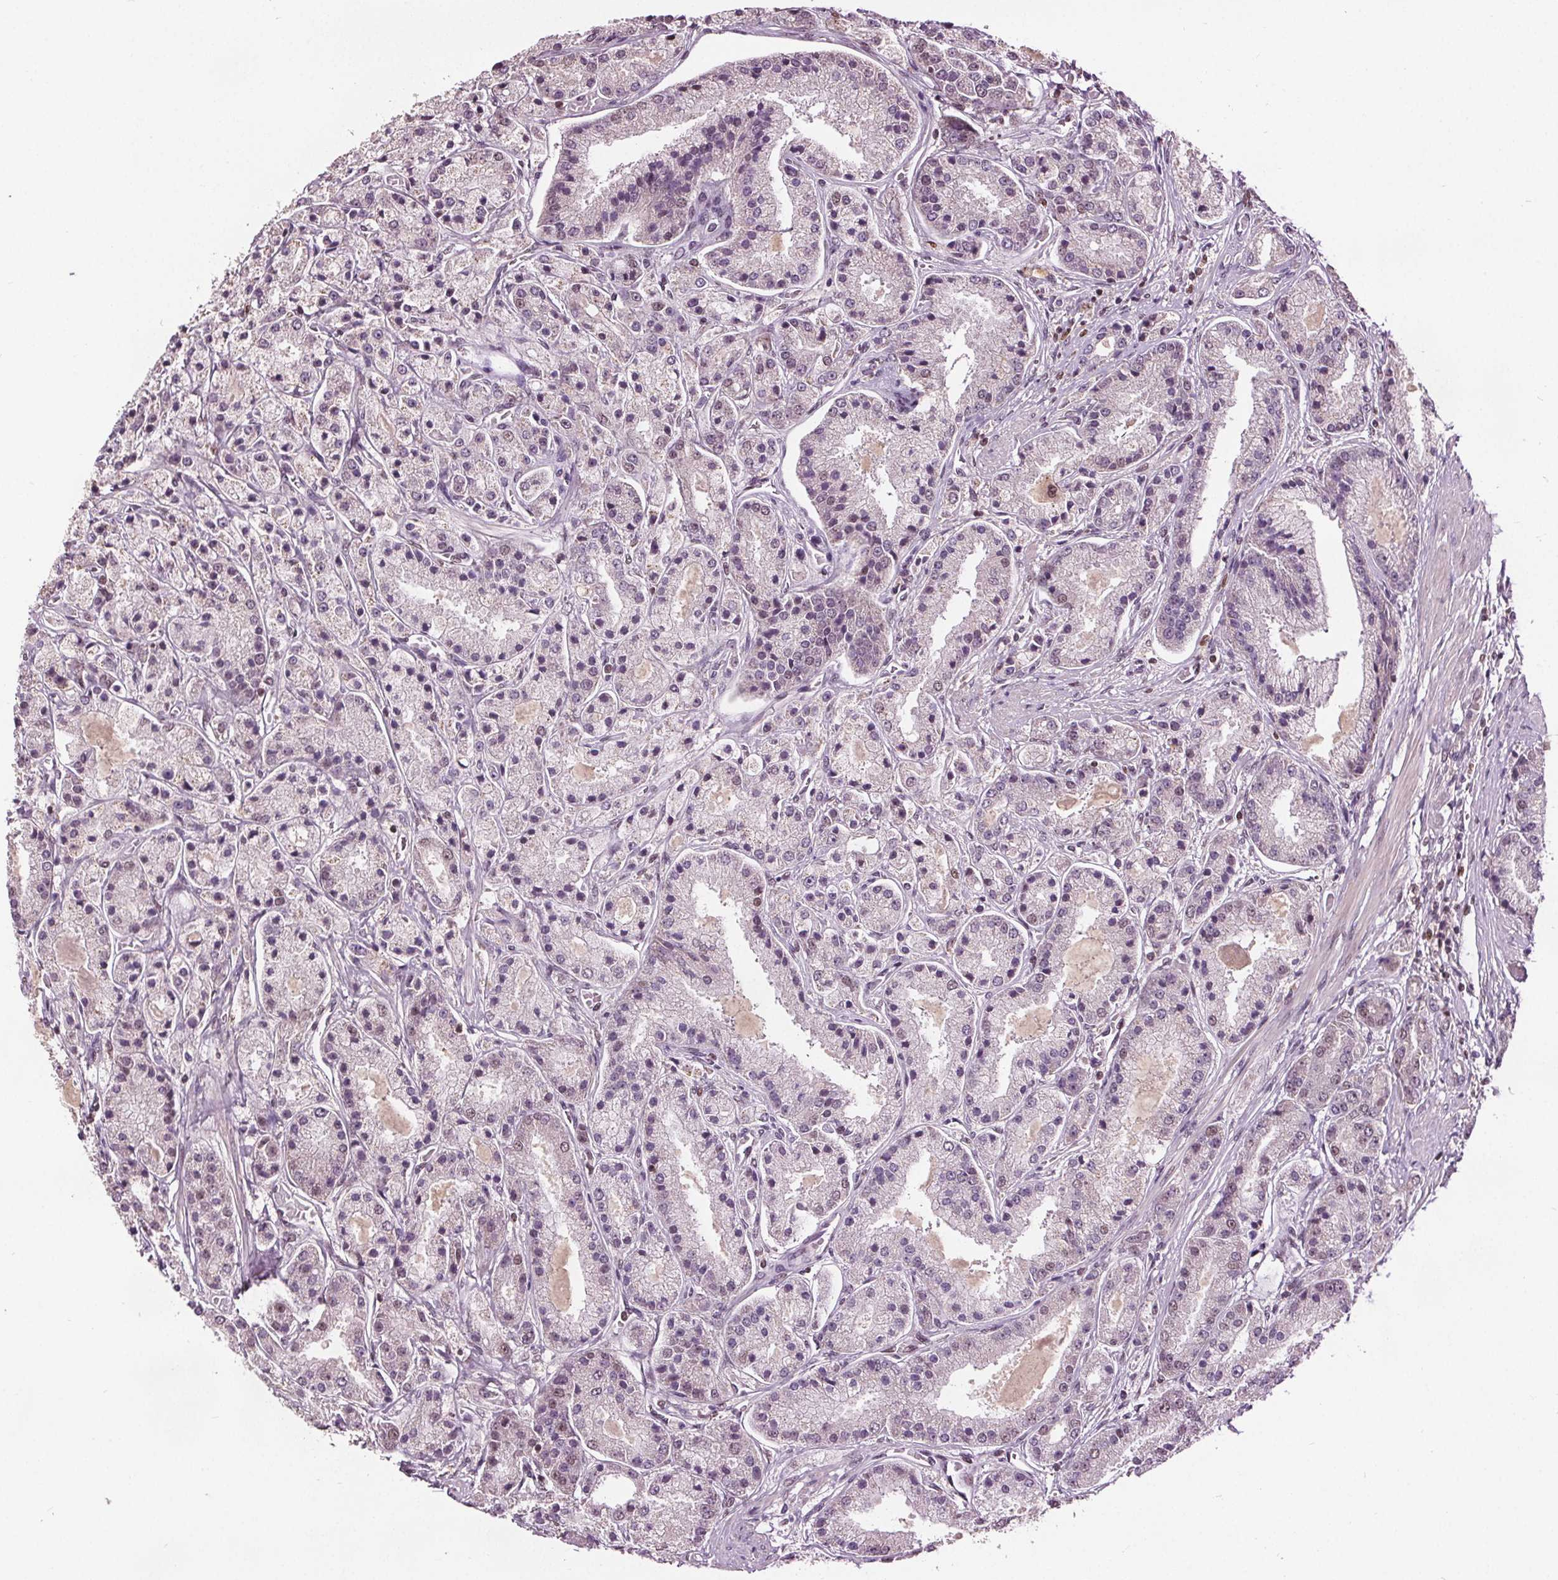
{"staining": {"intensity": "weak", "quantity": "<25%", "location": "cytoplasmic/membranous,nuclear"}, "tissue": "prostate cancer", "cell_type": "Tumor cells", "image_type": "cancer", "snomed": [{"axis": "morphology", "description": "Adenocarcinoma, High grade"}, {"axis": "topography", "description": "Prostate"}], "caption": "An image of human prostate cancer is negative for staining in tumor cells.", "gene": "DDX11", "patient": {"sex": "male", "age": 67}}